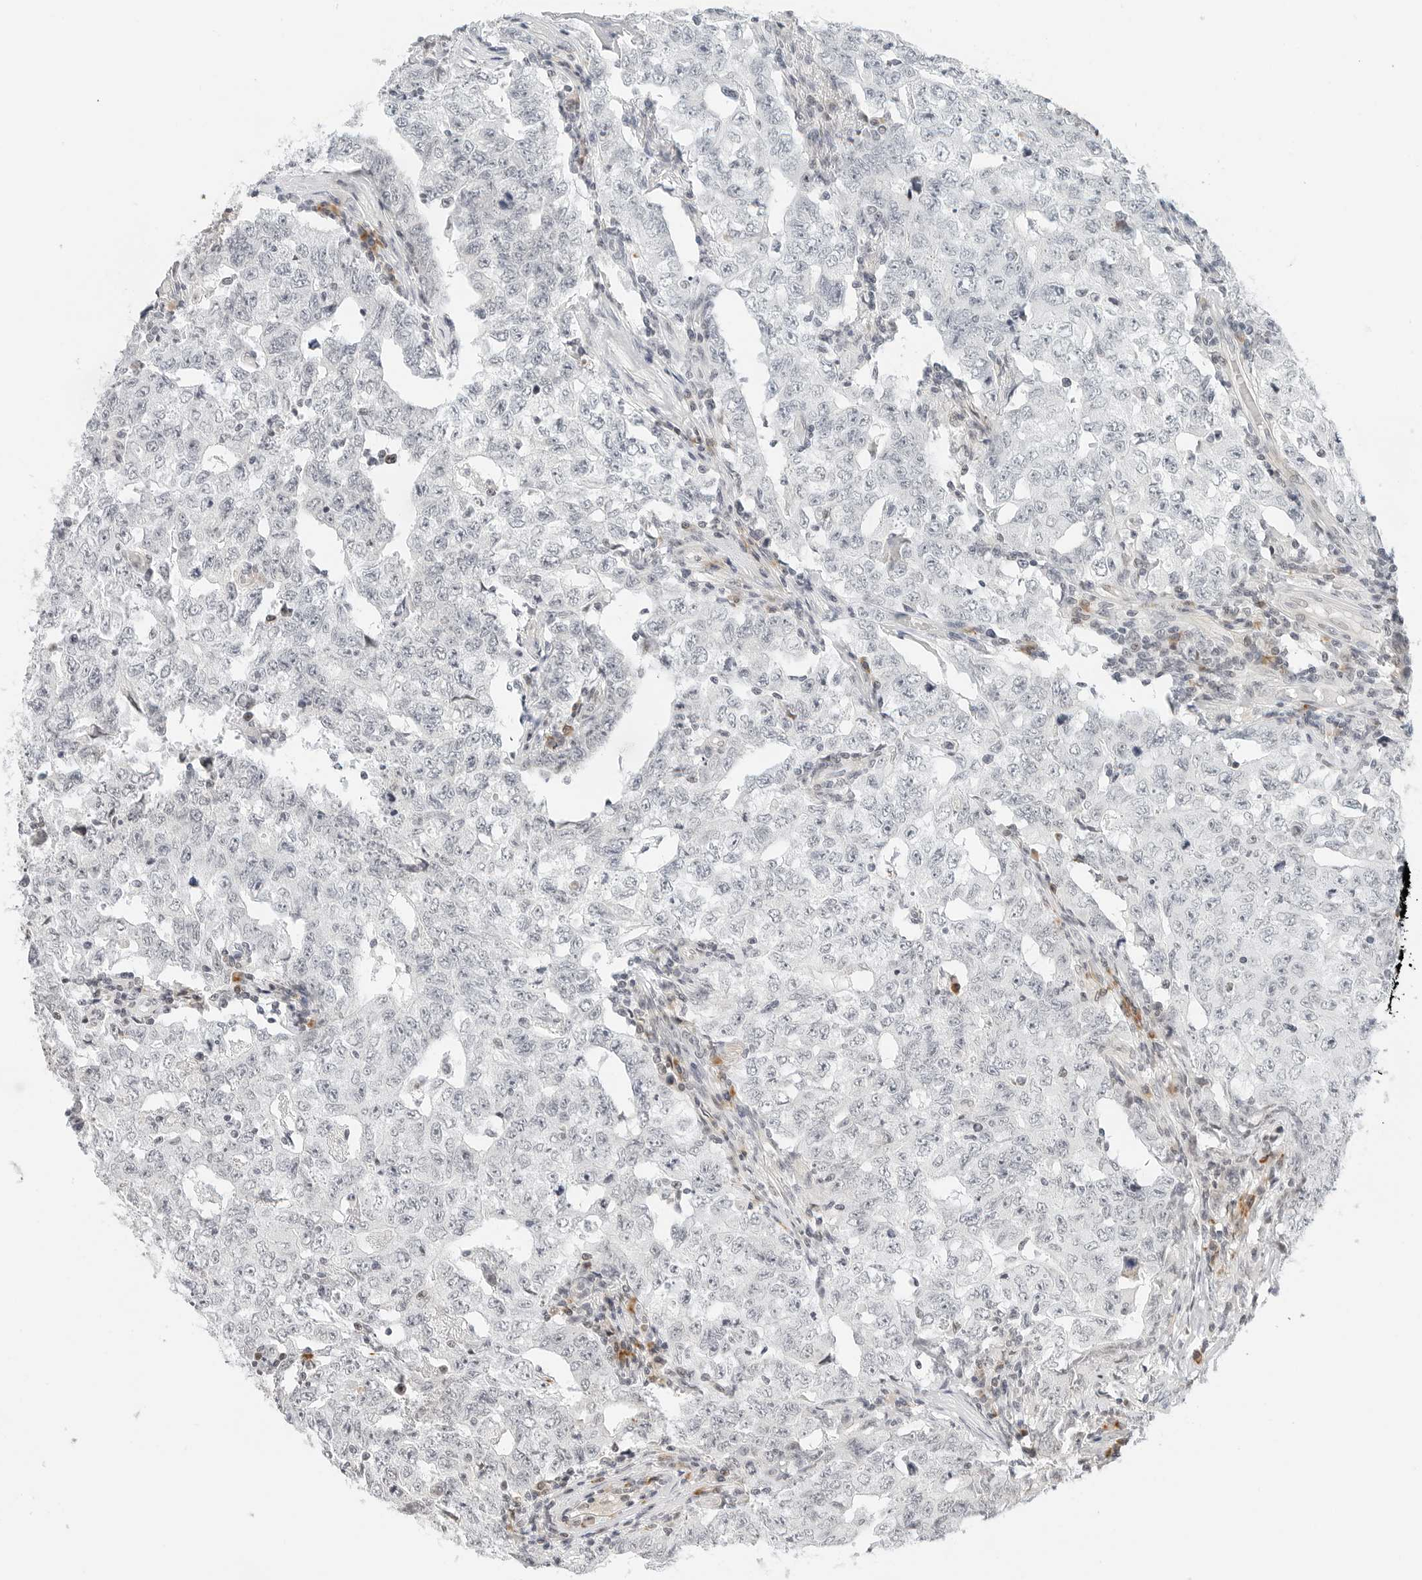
{"staining": {"intensity": "negative", "quantity": "none", "location": "none"}, "tissue": "testis cancer", "cell_type": "Tumor cells", "image_type": "cancer", "snomed": [{"axis": "morphology", "description": "Carcinoma, Embryonal, NOS"}, {"axis": "topography", "description": "Testis"}], "caption": "Immunohistochemistry (IHC) histopathology image of neoplastic tissue: testis embryonal carcinoma stained with DAB exhibits no significant protein positivity in tumor cells. Nuclei are stained in blue.", "gene": "PARP10", "patient": {"sex": "male", "age": 26}}